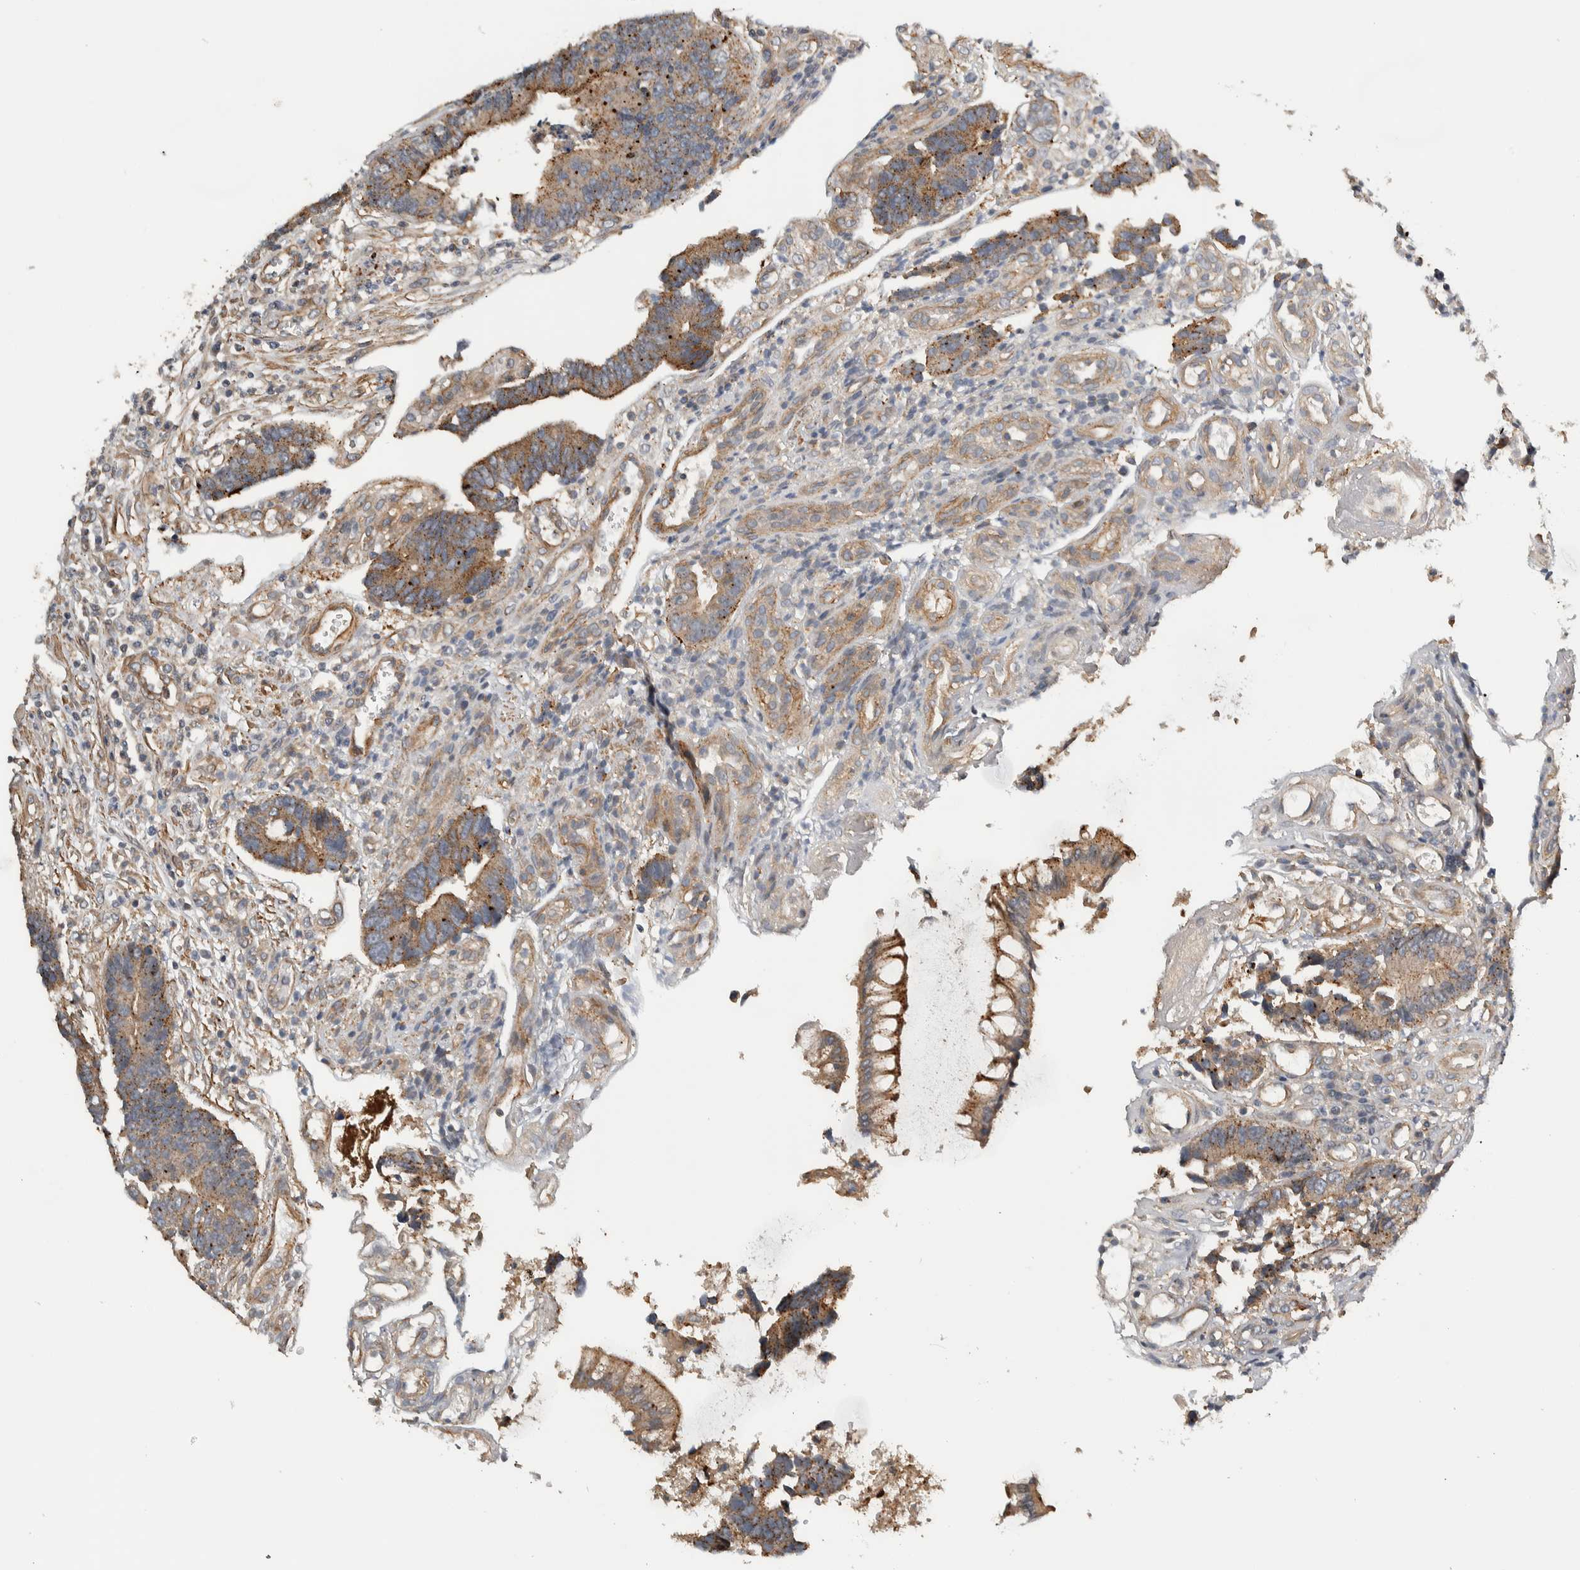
{"staining": {"intensity": "weak", "quantity": ">75%", "location": "cytoplasmic/membranous"}, "tissue": "colorectal cancer", "cell_type": "Tumor cells", "image_type": "cancer", "snomed": [{"axis": "morphology", "description": "Adenocarcinoma, NOS"}, {"axis": "topography", "description": "Rectum"}], "caption": "There is low levels of weak cytoplasmic/membranous staining in tumor cells of colorectal adenocarcinoma, as demonstrated by immunohistochemical staining (brown color).", "gene": "TBC1D31", "patient": {"sex": "male", "age": 84}}